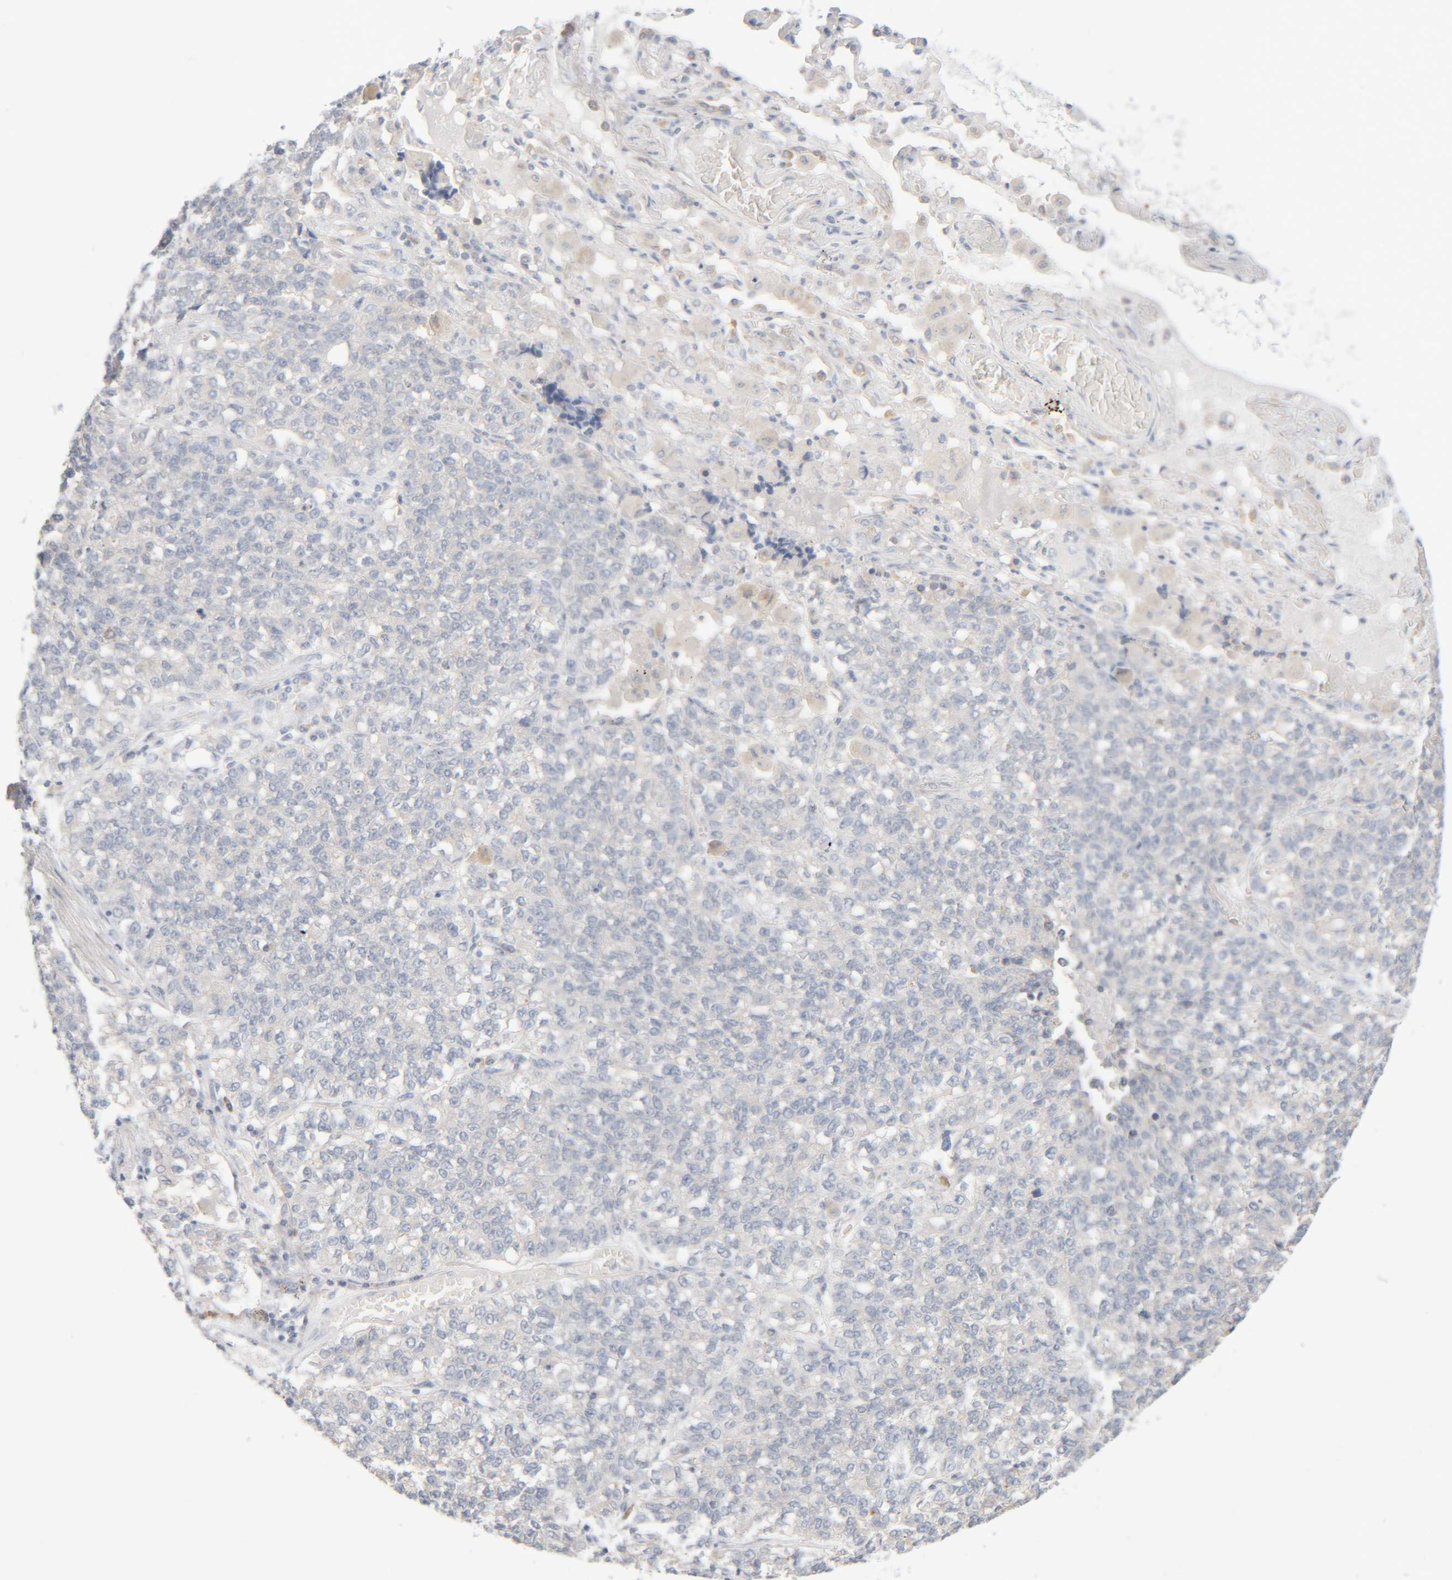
{"staining": {"intensity": "negative", "quantity": "none", "location": "none"}, "tissue": "lung cancer", "cell_type": "Tumor cells", "image_type": "cancer", "snomed": [{"axis": "morphology", "description": "Adenocarcinoma, NOS"}, {"axis": "topography", "description": "Lung"}], "caption": "Immunohistochemistry photomicrograph of adenocarcinoma (lung) stained for a protein (brown), which displays no staining in tumor cells.", "gene": "RIDA", "patient": {"sex": "male", "age": 49}}